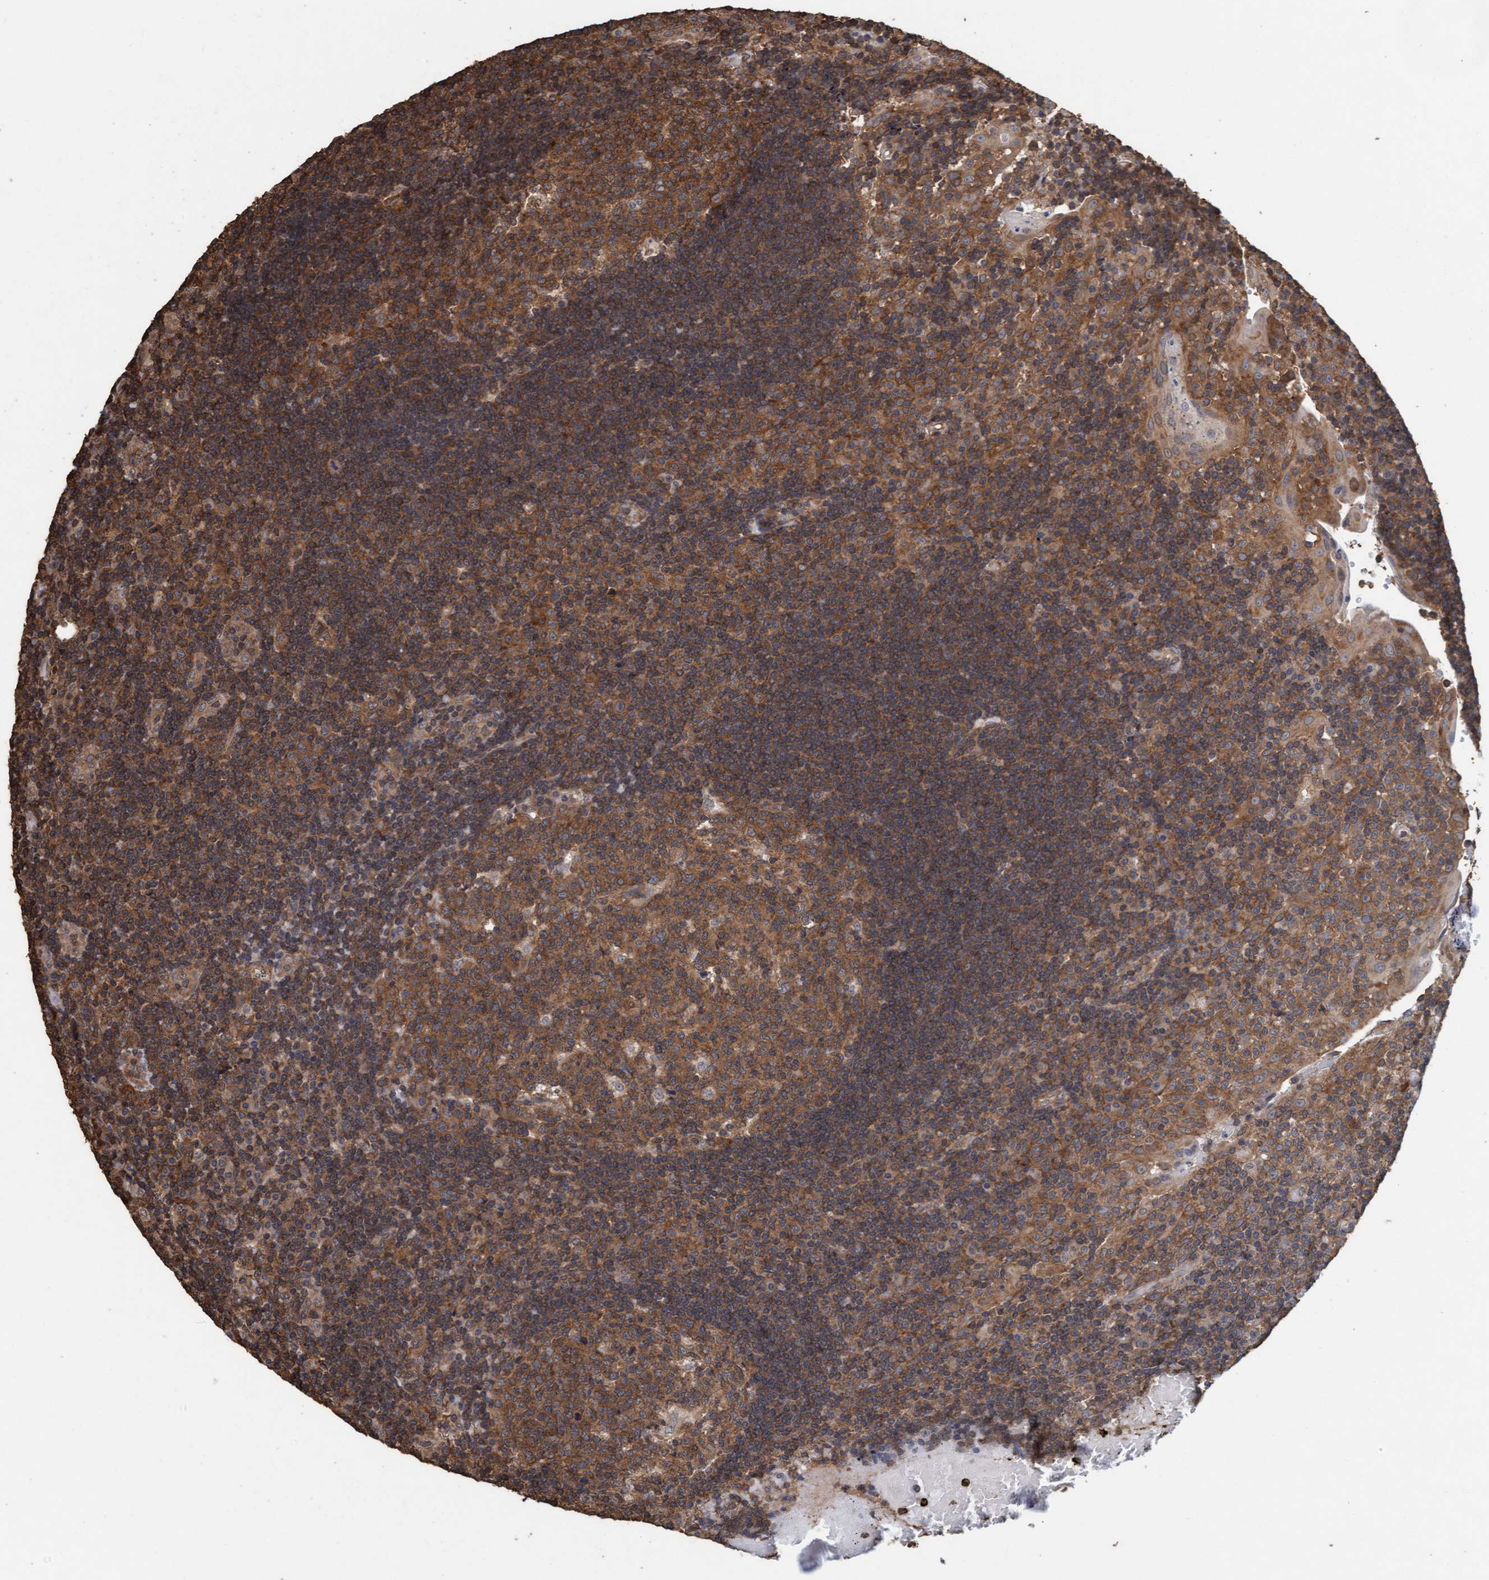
{"staining": {"intensity": "moderate", "quantity": ">75%", "location": "cytoplasmic/membranous"}, "tissue": "tonsil", "cell_type": "Germinal center cells", "image_type": "normal", "snomed": [{"axis": "morphology", "description": "Normal tissue, NOS"}, {"axis": "topography", "description": "Tonsil"}], "caption": "Unremarkable tonsil was stained to show a protein in brown. There is medium levels of moderate cytoplasmic/membranous positivity in approximately >75% of germinal center cells. (DAB (3,3'-diaminobenzidine) IHC with brightfield microscopy, high magnification).", "gene": "FXR2", "patient": {"sex": "female", "age": 40}}